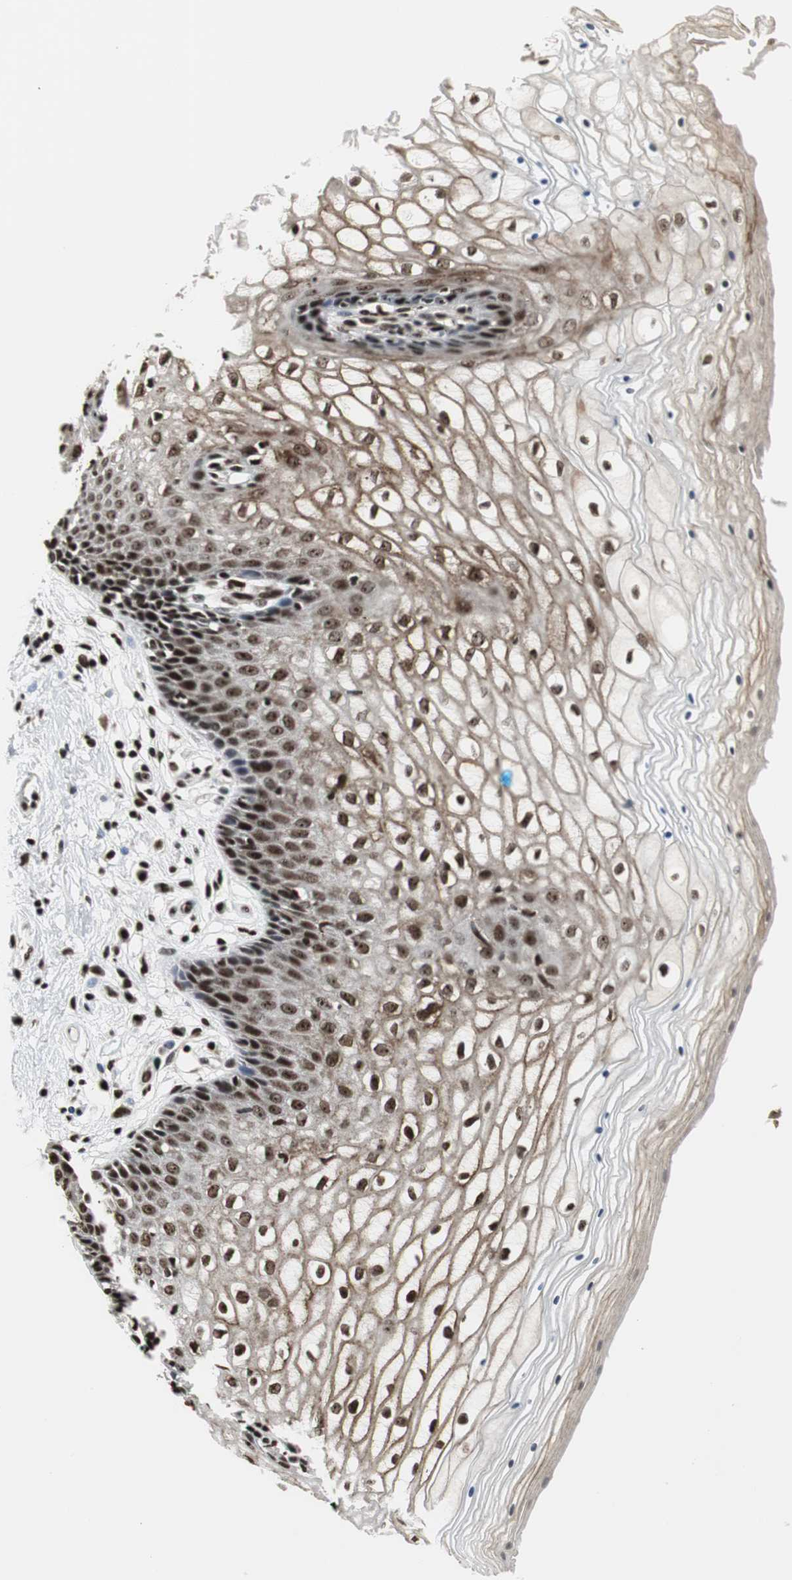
{"staining": {"intensity": "strong", "quantity": ">75%", "location": "cytoplasmic/membranous,nuclear"}, "tissue": "vagina", "cell_type": "Squamous epithelial cells", "image_type": "normal", "snomed": [{"axis": "morphology", "description": "Normal tissue, NOS"}, {"axis": "topography", "description": "Vagina"}], "caption": "Protein staining demonstrates strong cytoplasmic/membranous,nuclear positivity in approximately >75% of squamous epithelial cells in unremarkable vagina. (DAB (3,3'-diaminobenzidine) IHC with brightfield microscopy, high magnification).", "gene": "PARN", "patient": {"sex": "female", "age": 34}}